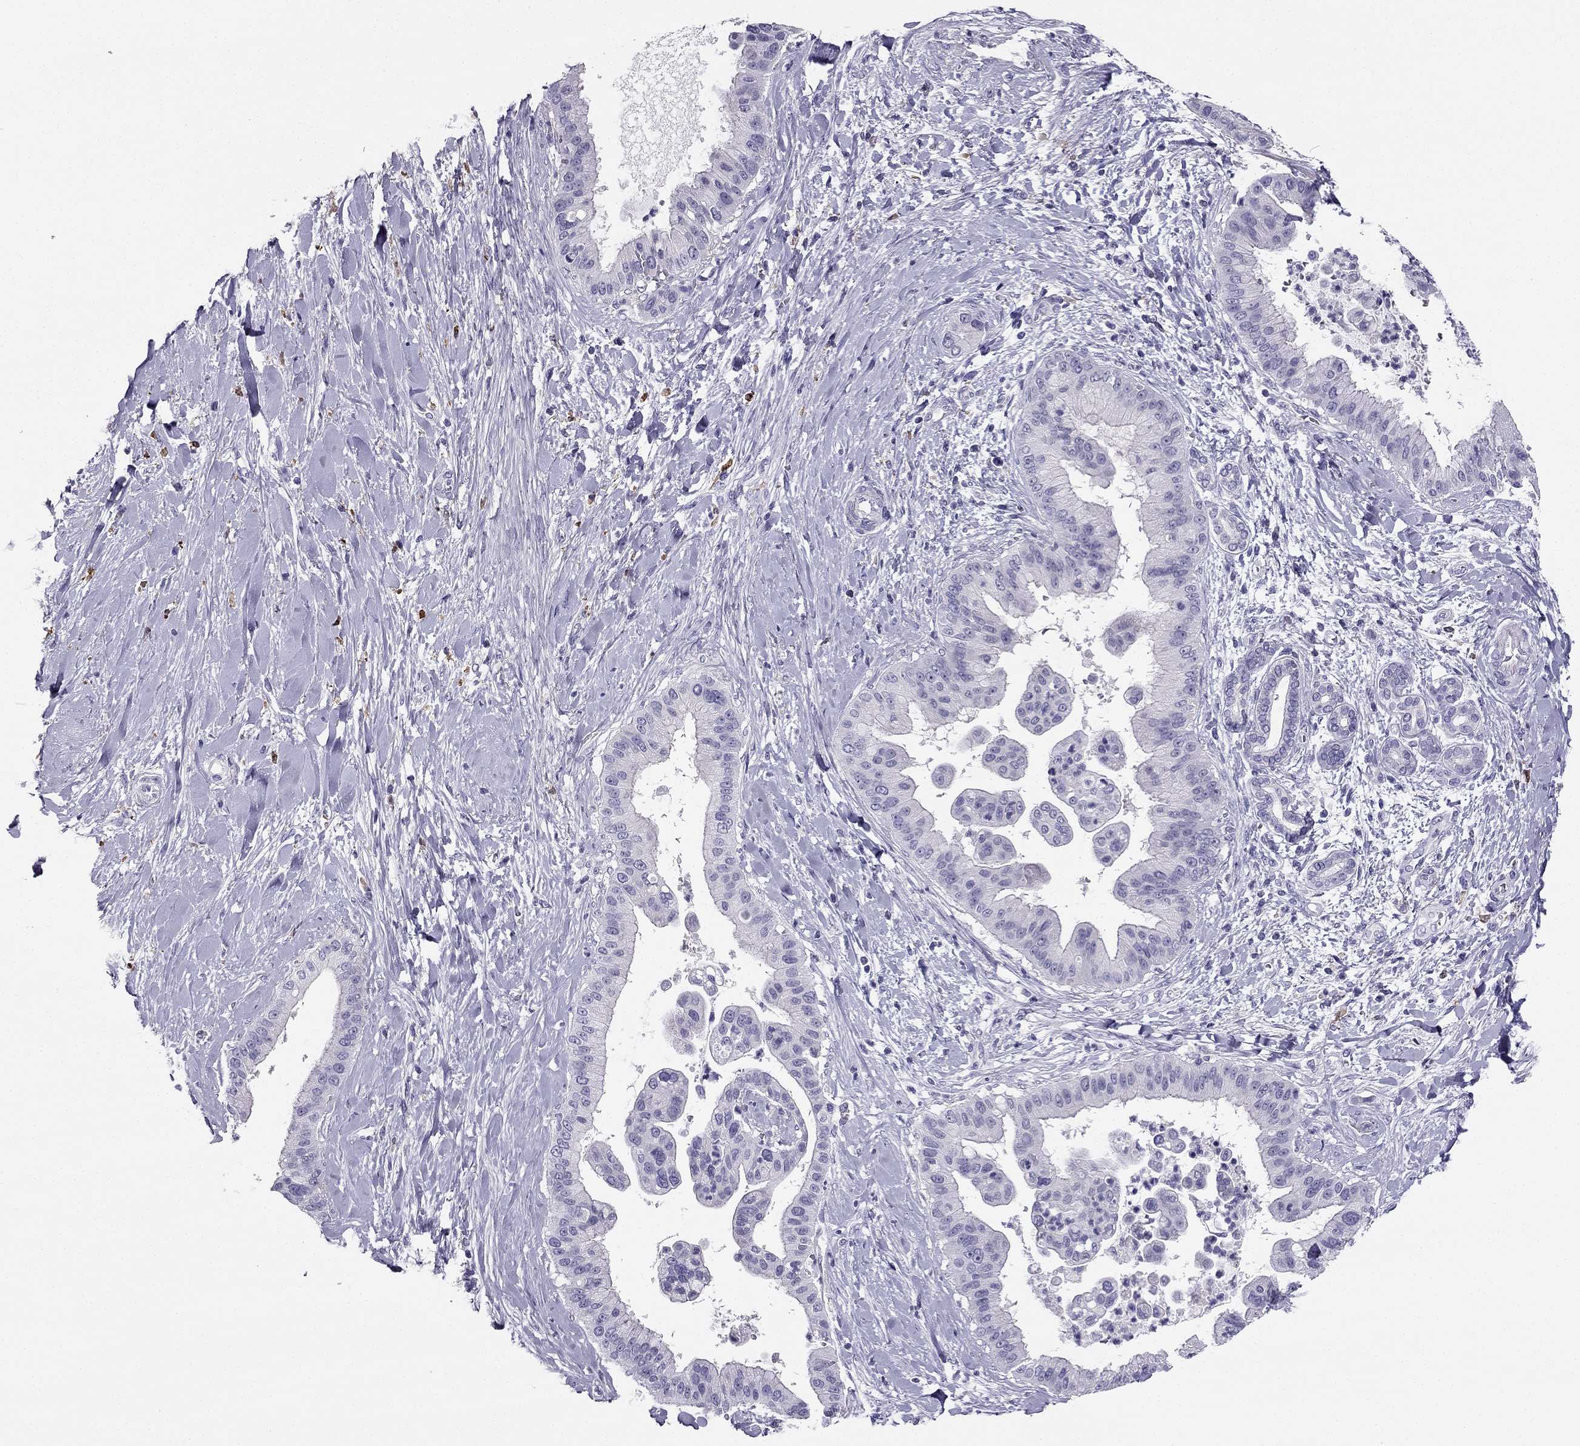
{"staining": {"intensity": "negative", "quantity": "none", "location": "none"}, "tissue": "liver cancer", "cell_type": "Tumor cells", "image_type": "cancer", "snomed": [{"axis": "morphology", "description": "Cholangiocarcinoma"}, {"axis": "topography", "description": "Liver"}], "caption": "IHC of human liver cholangiocarcinoma demonstrates no expression in tumor cells.", "gene": "LMTK3", "patient": {"sex": "female", "age": 54}}